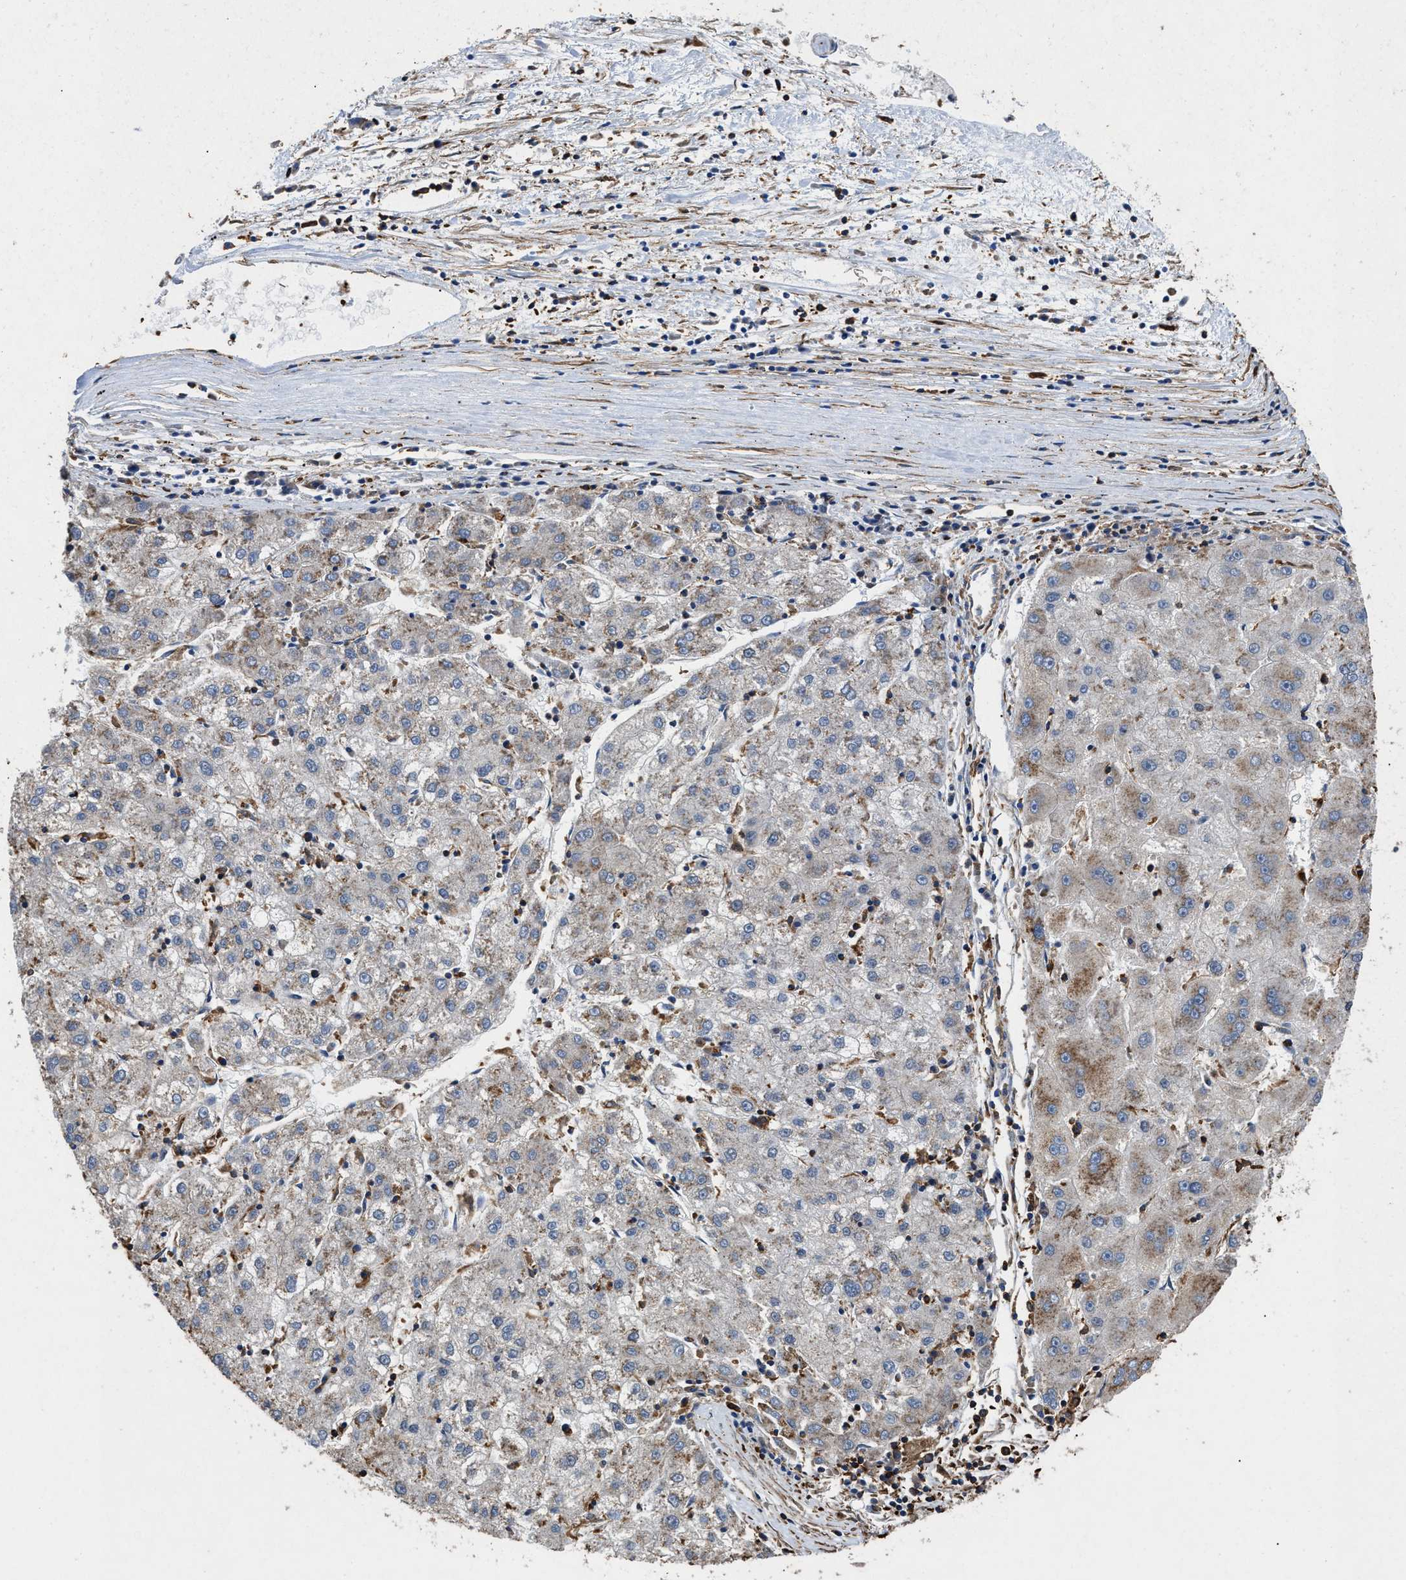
{"staining": {"intensity": "weak", "quantity": "25%-75%", "location": "cytoplasmic/membranous"}, "tissue": "liver cancer", "cell_type": "Tumor cells", "image_type": "cancer", "snomed": [{"axis": "morphology", "description": "Carcinoma, Hepatocellular, NOS"}, {"axis": "topography", "description": "Liver"}], "caption": "A high-resolution image shows immunohistochemistry staining of liver hepatocellular carcinoma, which reveals weak cytoplasmic/membranous expression in about 25%-75% of tumor cells.", "gene": "LINGO2", "patient": {"sex": "male", "age": 72}}